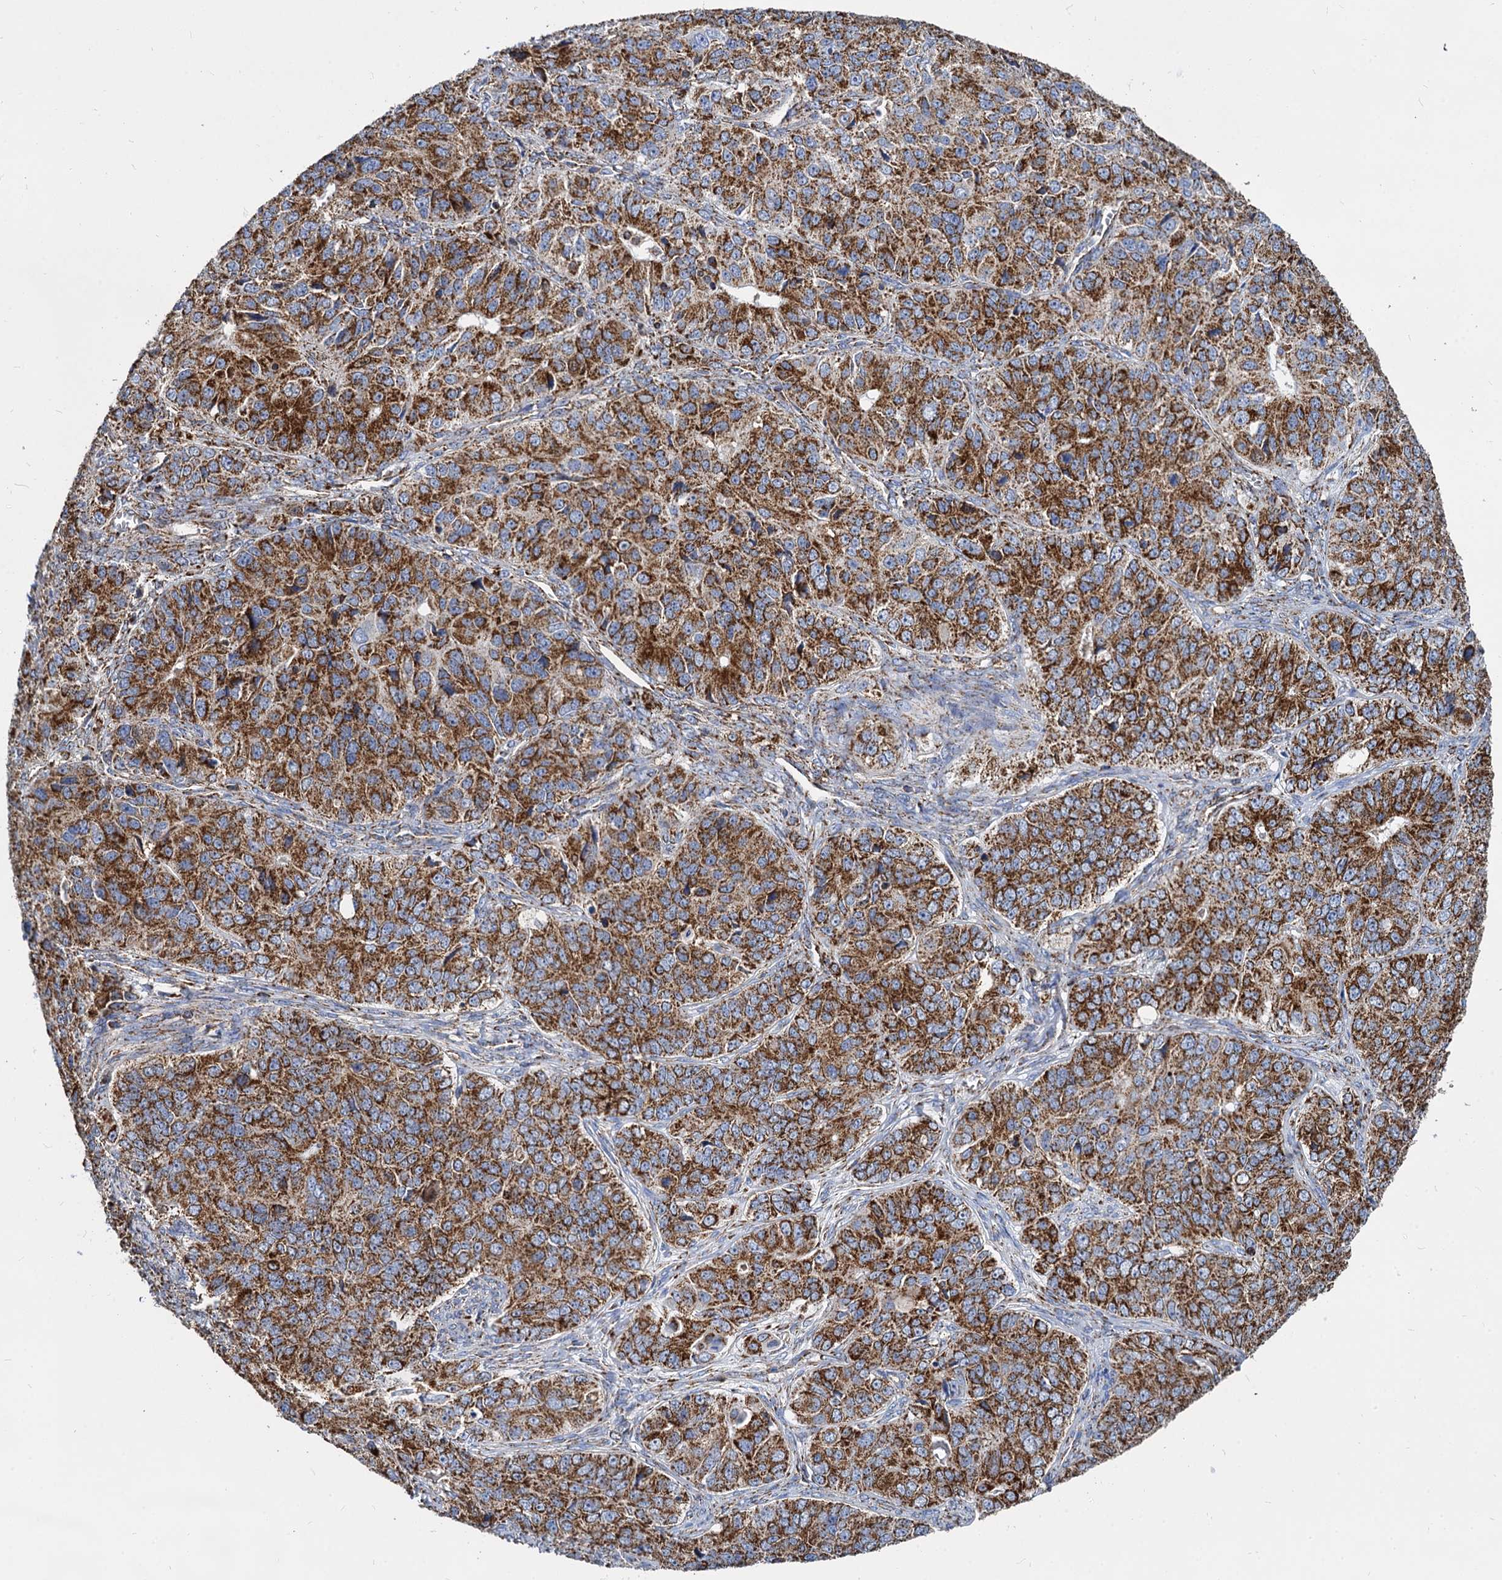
{"staining": {"intensity": "strong", "quantity": ">75%", "location": "cytoplasmic/membranous"}, "tissue": "ovarian cancer", "cell_type": "Tumor cells", "image_type": "cancer", "snomed": [{"axis": "morphology", "description": "Carcinoma, endometroid"}, {"axis": "topography", "description": "Ovary"}], "caption": "Tumor cells reveal strong cytoplasmic/membranous positivity in about >75% of cells in ovarian cancer (endometroid carcinoma).", "gene": "TIMM10", "patient": {"sex": "female", "age": 51}}